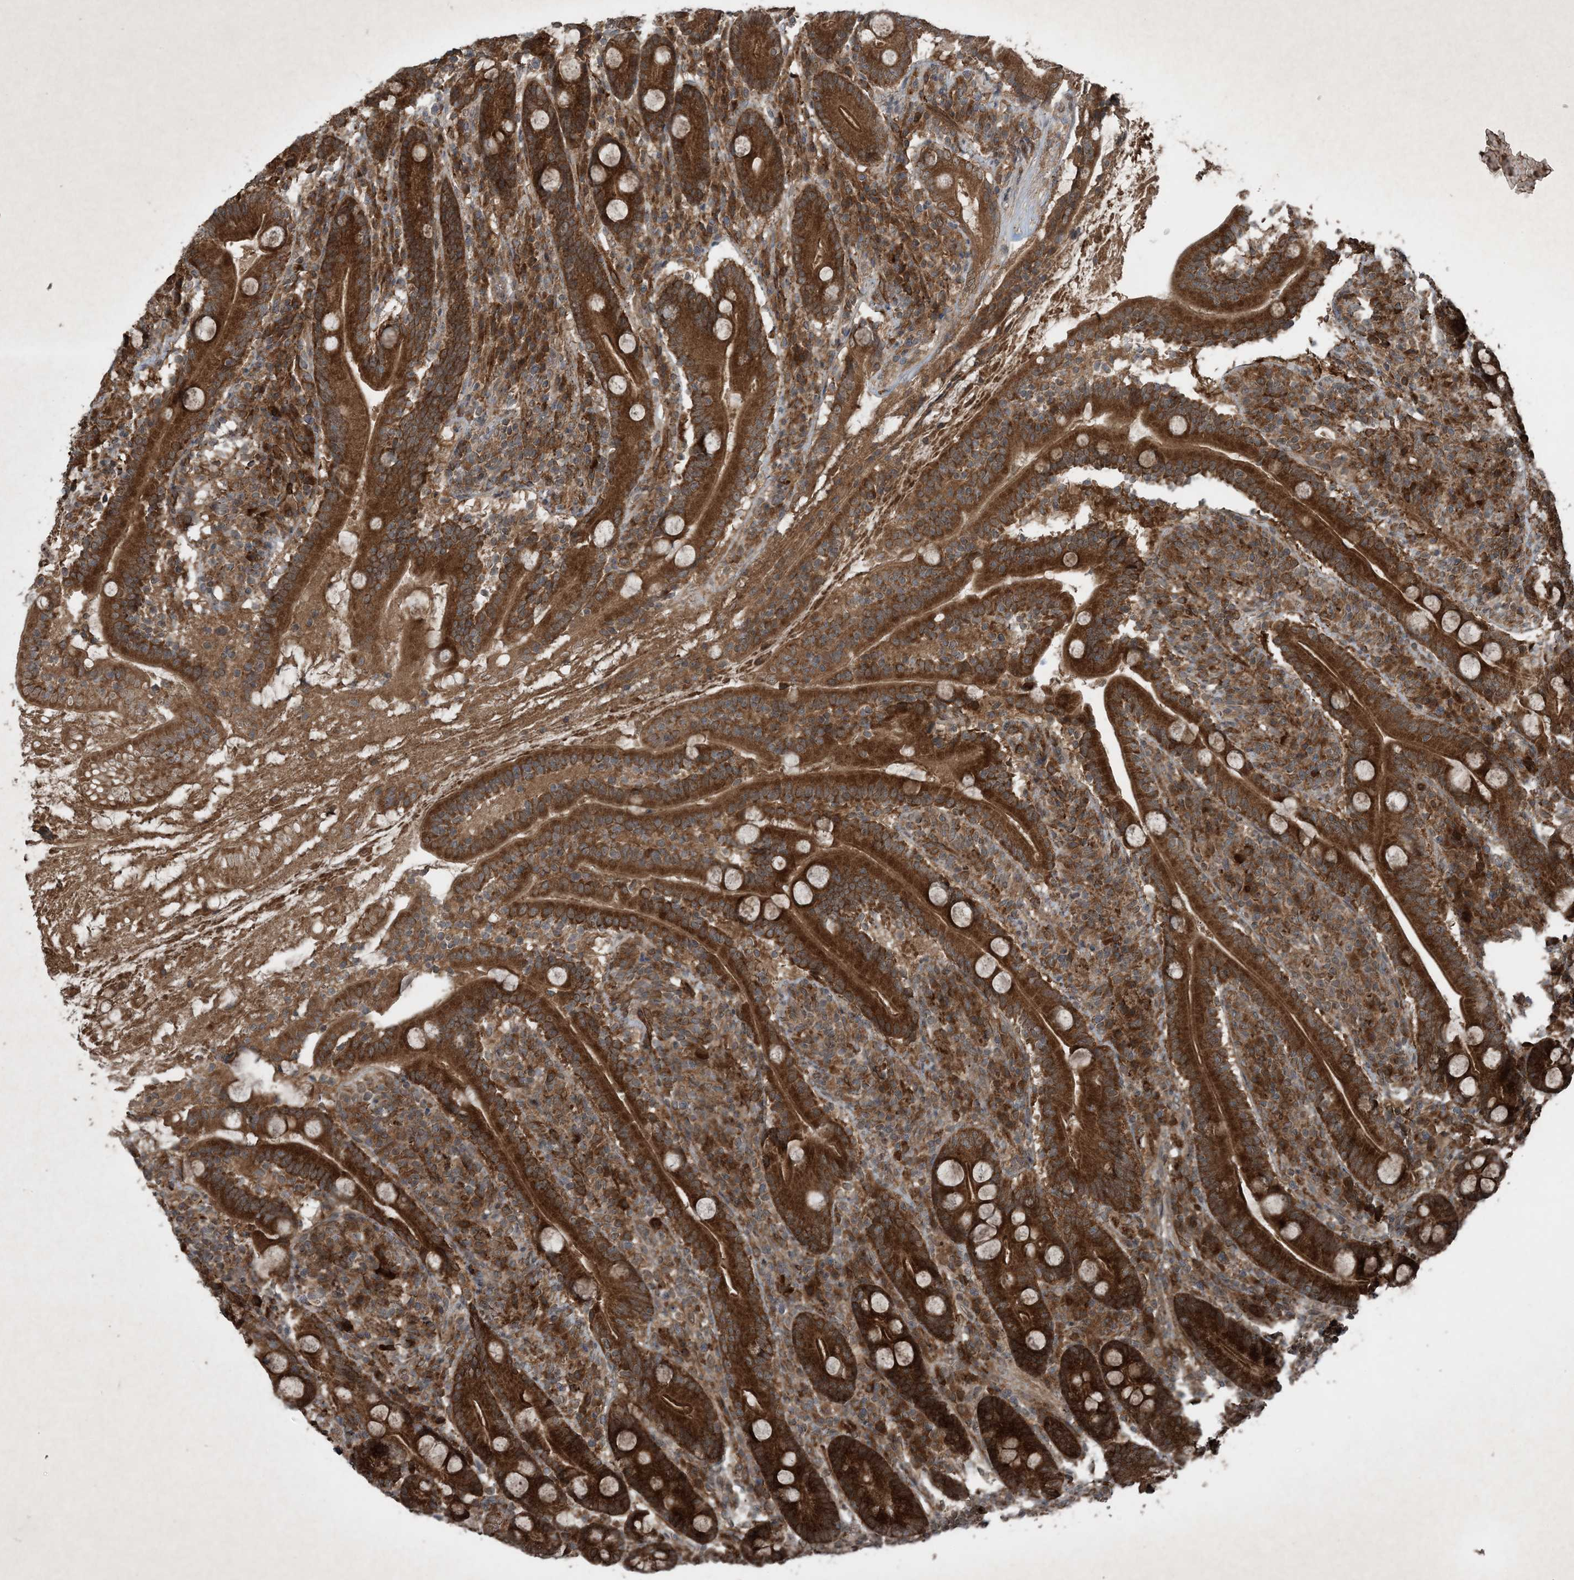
{"staining": {"intensity": "strong", "quantity": ">75%", "location": "cytoplasmic/membranous"}, "tissue": "duodenum", "cell_type": "Glandular cells", "image_type": "normal", "snomed": [{"axis": "morphology", "description": "Normal tissue, NOS"}, {"axis": "topography", "description": "Duodenum"}], "caption": "Duodenum stained with DAB IHC shows high levels of strong cytoplasmic/membranous positivity in about >75% of glandular cells.", "gene": "GNG5", "patient": {"sex": "male", "age": 35}}